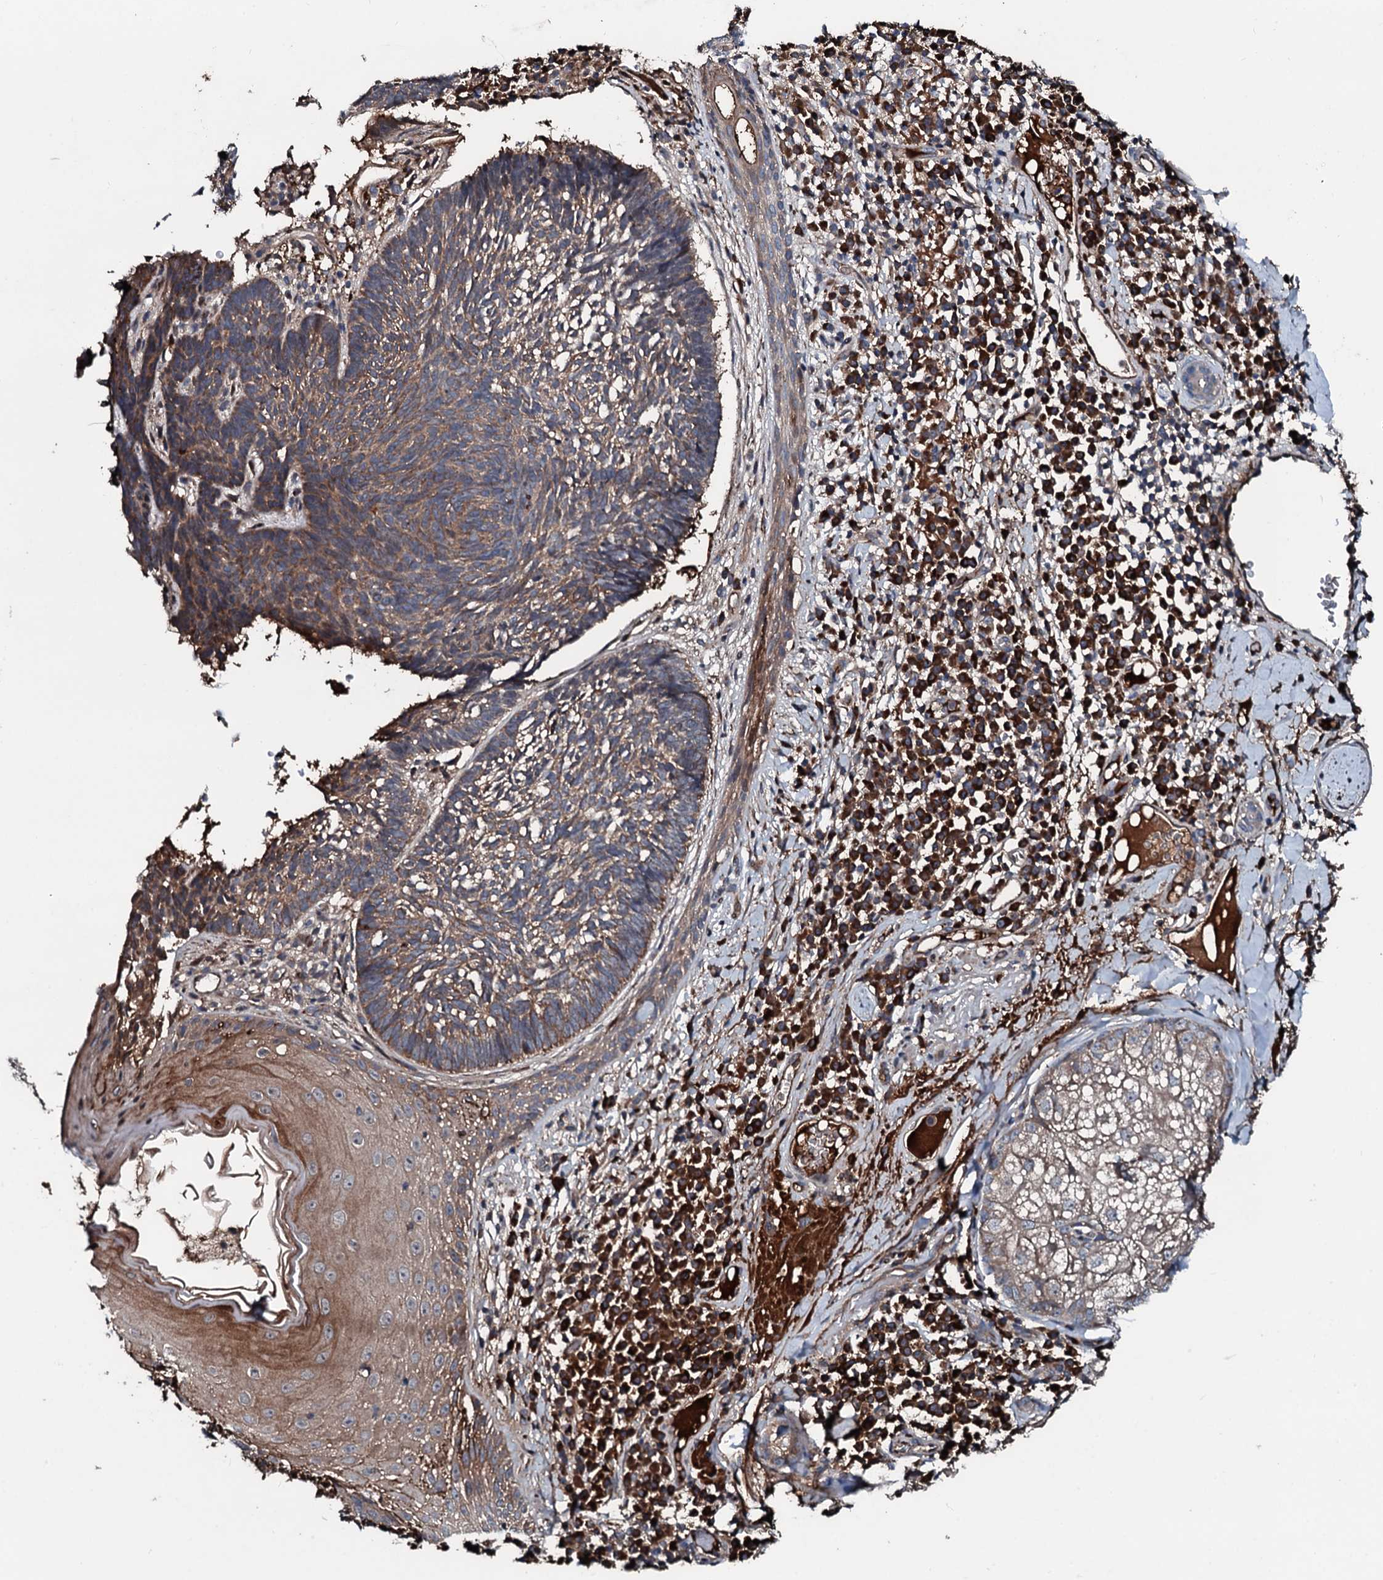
{"staining": {"intensity": "moderate", "quantity": ">75%", "location": "cytoplasmic/membranous"}, "tissue": "skin cancer", "cell_type": "Tumor cells", "image_type": "cancer", "snomed": [{"axis": "morphology", "description": "Basal cell carcinoma"}, {"axis": "topography", "description": "Skin"}], "caption": "A high-resolution histopathology image shows immunohistochemistry staining of skin basal cell carcinoma, which demonstrates moderate cytoplasmic/membranous expression in about >75% of tumor cells. The protein is stained brown, and the nuclei are stained in blue (DAB IHC with brightfield microscopy, high magnification).", "gene": "AARS1", "patient": {"sex": "male", "age": 88}}